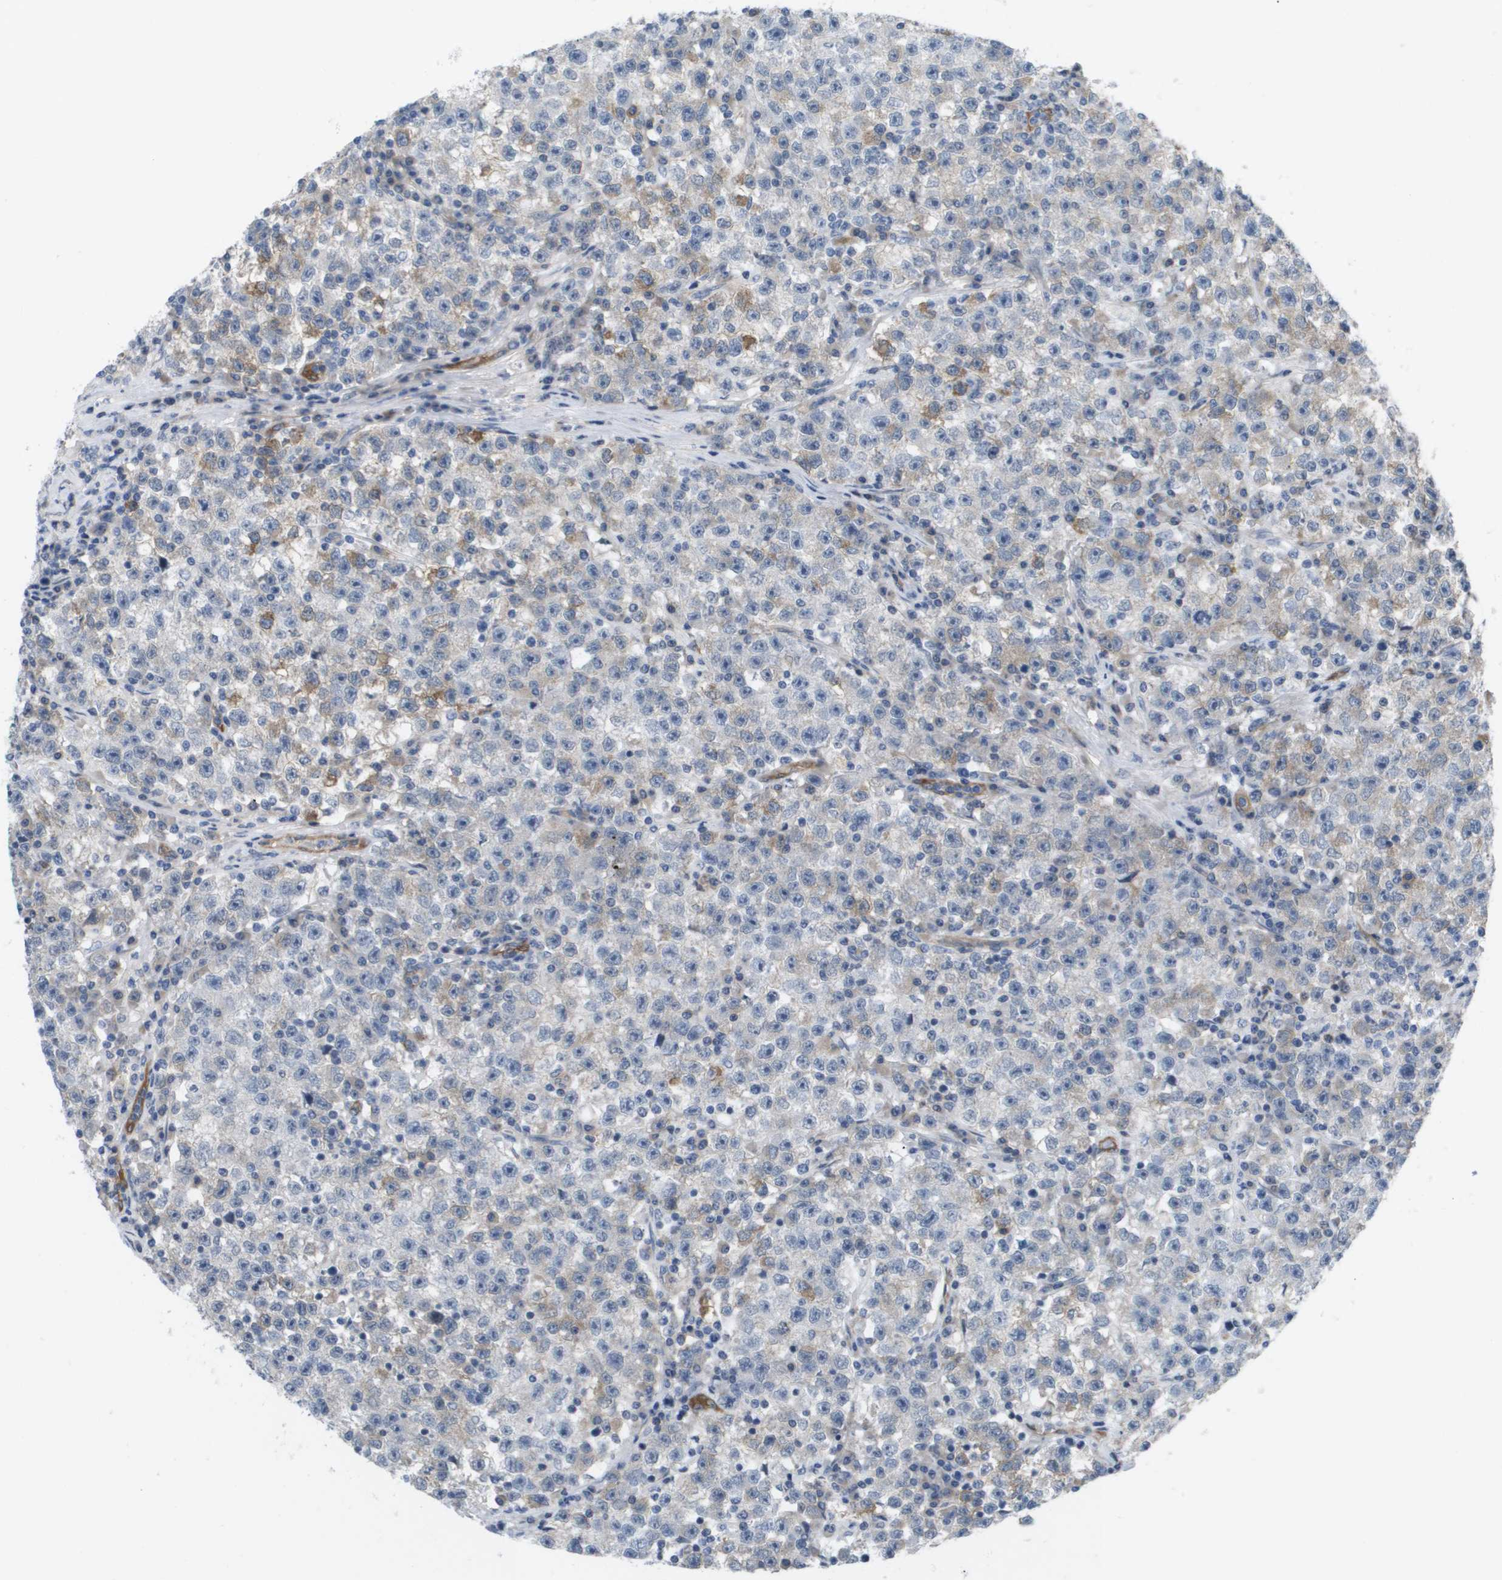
{"staining": {"intensity": "negative", "quantity": "none", "location": "none"}, "tissue": "testis cancer", "cell_type": "Tumor cells", "image_type": "cancer", "snomed": [{"axis": "morphology", "description": "Seminoma, NOS"}, {"axis": "topography", "description": "Testis"}], "caption": "The immunohistochemistry (IHC) histopathology image has no significant staining in tumor cells of seminoma (testis) tissue.", "gene": "MARCHF8", "patient": {"sex": "male", "age": 22}}